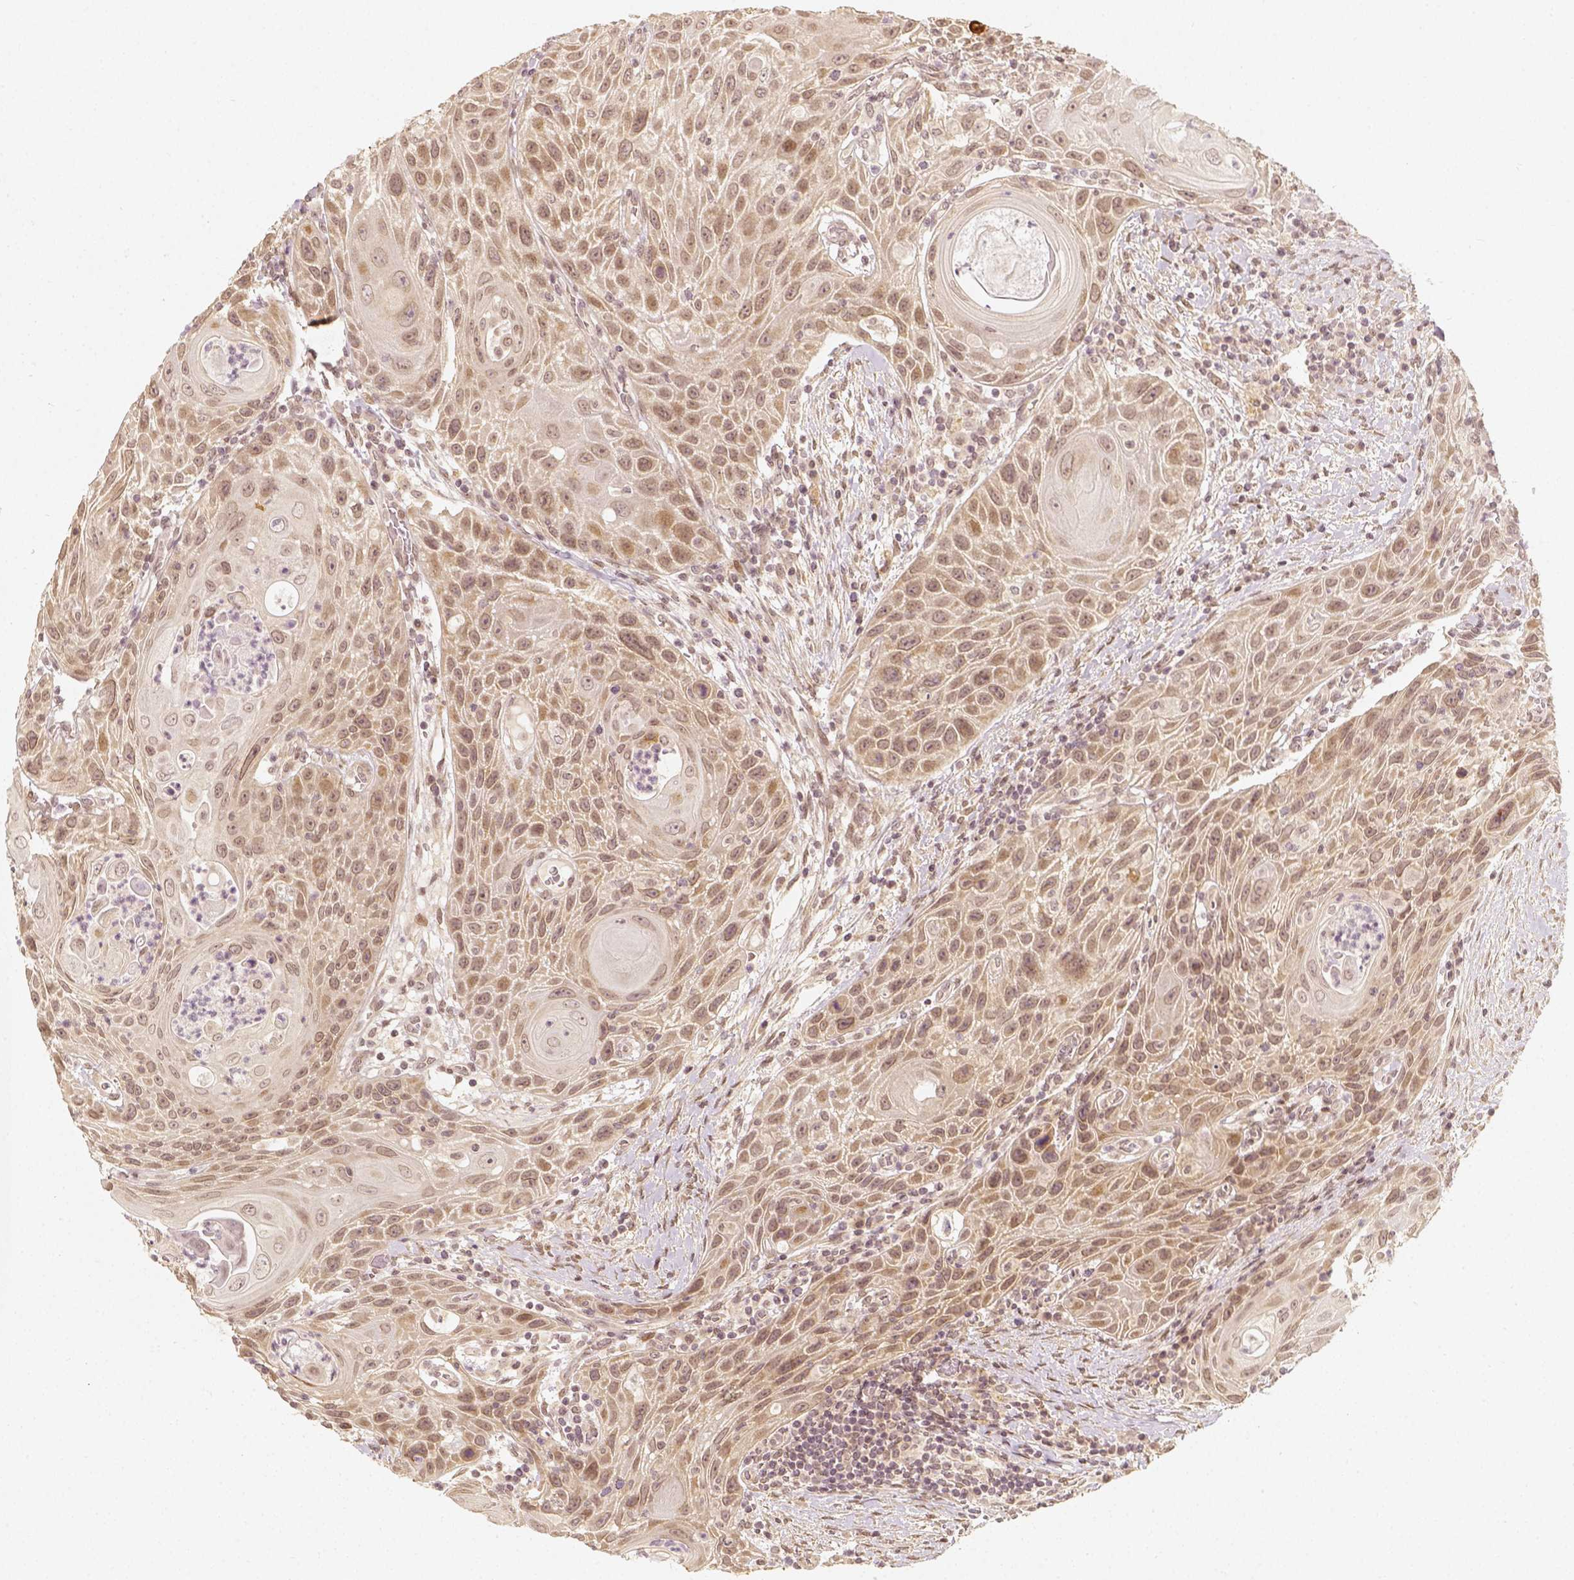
{"staining": {"intensity": "weak", "quantity": ">75%", "location": "cytoplasmic/membranous,nuclear"}, "tissue": "head and neck cancer", "cell_type": "Tumor cells", "image_type": "cancer", "snomed": [{"axis": "morphology", "description": "Squamous cell carcinoma, NOS"}, {"axis": "topography", "description": "Head-Neck"}], "caption": "Immunohistochemistry image of human head and neck squamous cell carcinoma stained for a protein (brown), which displays low levels of weak cytoplasmic/membranous and nuclear positivity in approximately >75% of tumor cells.", "gene": "ZMAT3", "patient": {"sex": "male", "age": 69}}